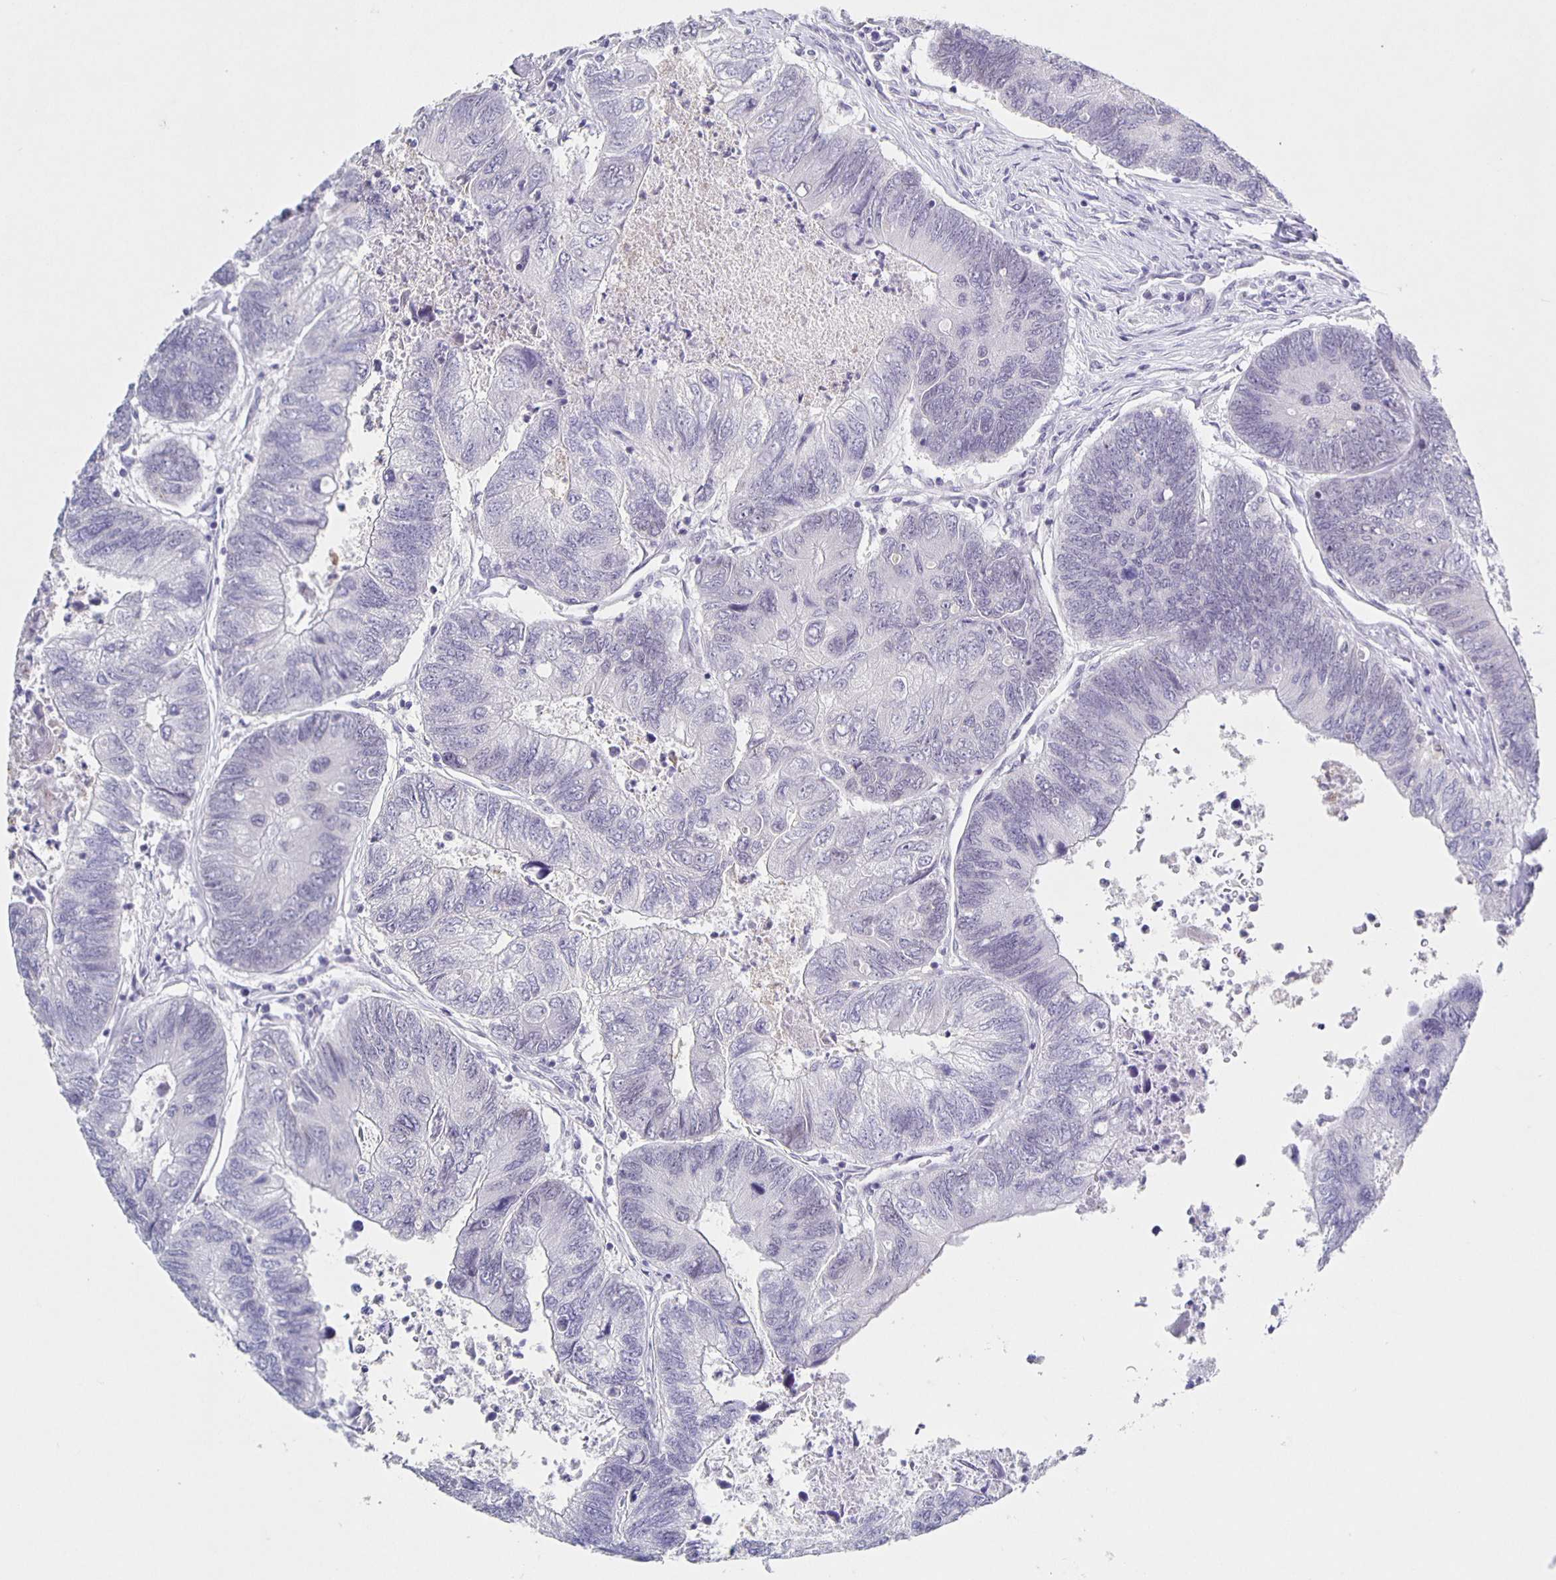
{"staining": {"intensity": "negative", "quantity": "none", "location": "none"}, "tissue": "colorectal cancer", "cell_type": "Tumor cells", "image_type": "cancer", "snomed": [{"axis": "morphology", "description": "Adenocarcinoma, NOS"}, {"axis": "topography", "description": "Colon"}], "caption": "High magnification brightfield microscopy of colorectal cancer stained with DAB (brown) and counterstained with hematoxylin (blue): tumor cells show no significant positivity.", "gene": "CARNS1", "patient": {"sex": "female", "age": 67}}